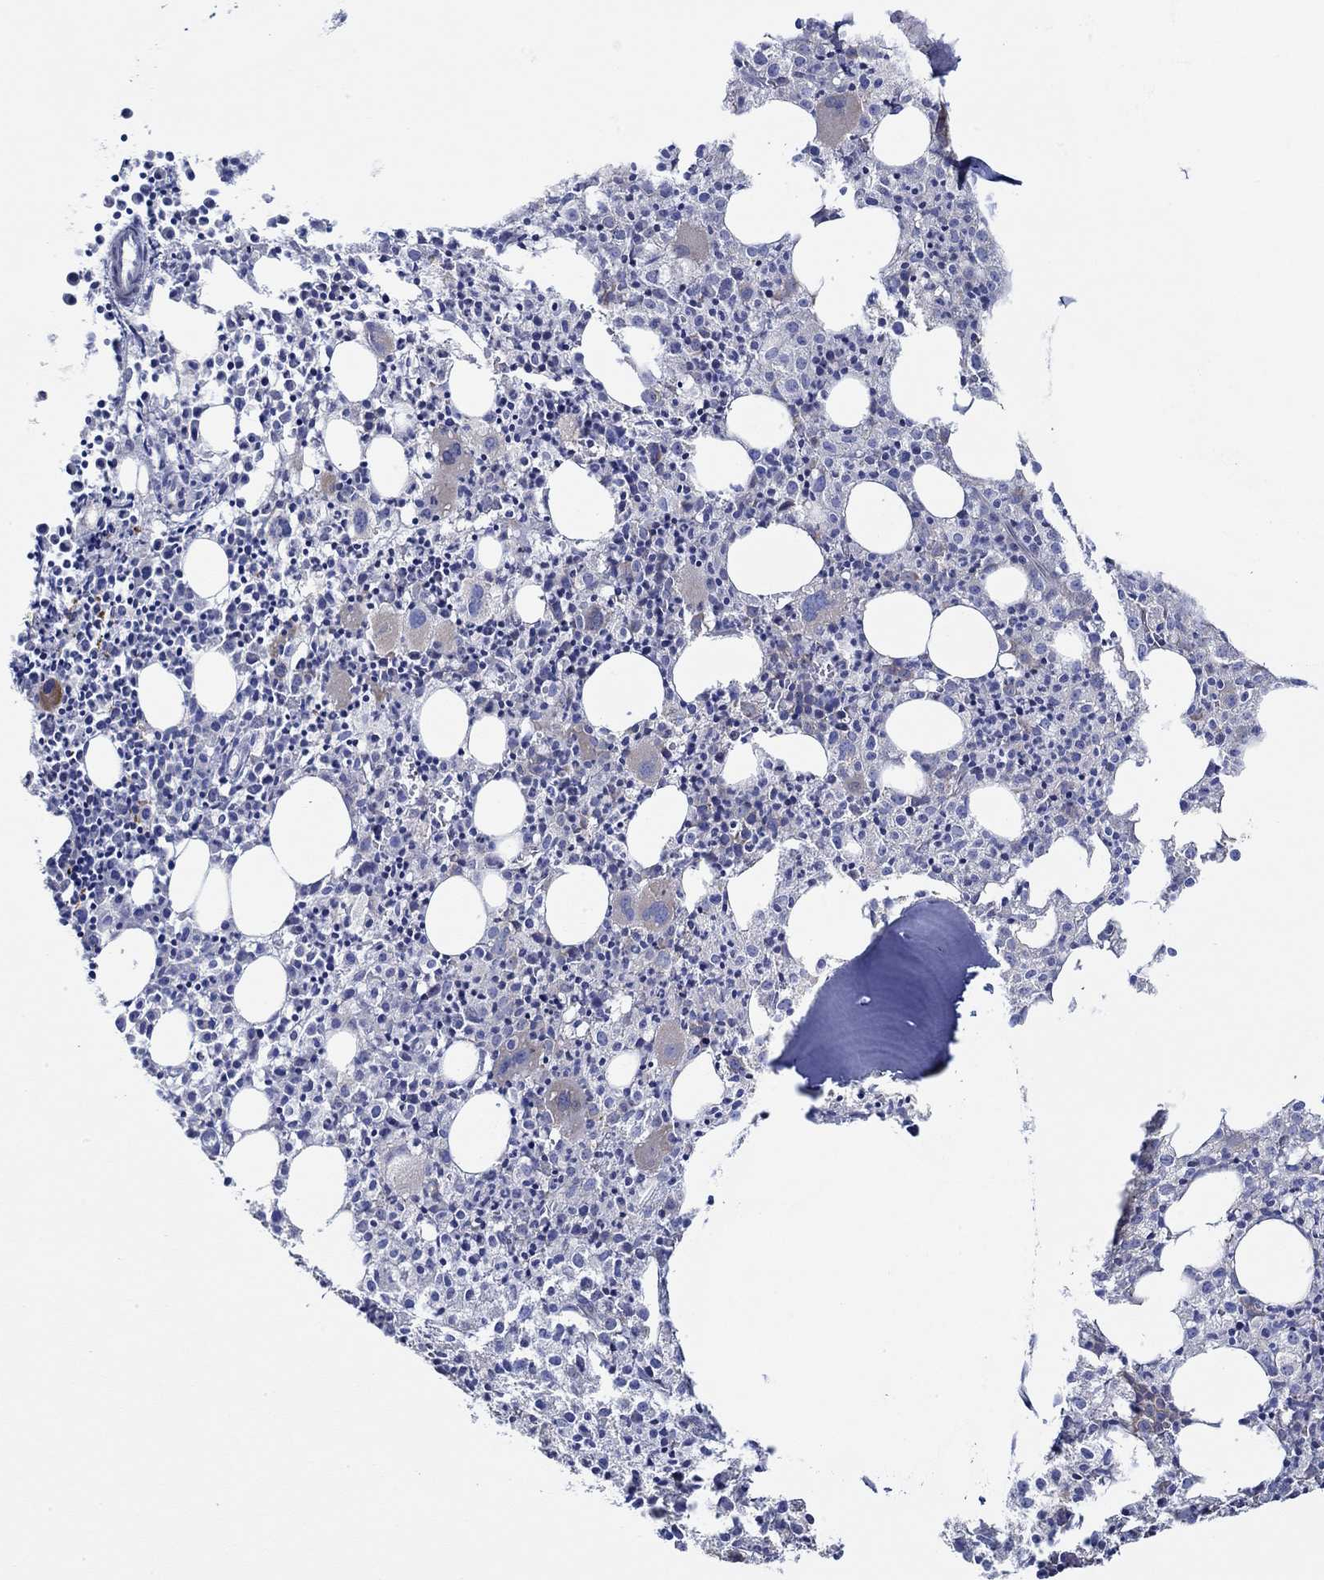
{"staining": {"intensity": "moderate", "quantity": "<25%", "location": "cytoplasmic/membranous"}, "tissue": "bone marrow", "cell_type": "Hematopoietic cells", "image_type": "normal", "snomed": [{"axis": "morphology", "description": "Normal tissue, NOS"}, {"axis": "morphology", "description": "Inflammation, NOS"}, {"axis": "topography", "description": "Bone marrow"}], "caption": "Hematopoietic cells exhibit moderate cytoplasmic/membranous staining in about <25% of cells in benign bone marrow.", "gene": "SLC27A3", "patient": {"sex": "male", "age": 3}}